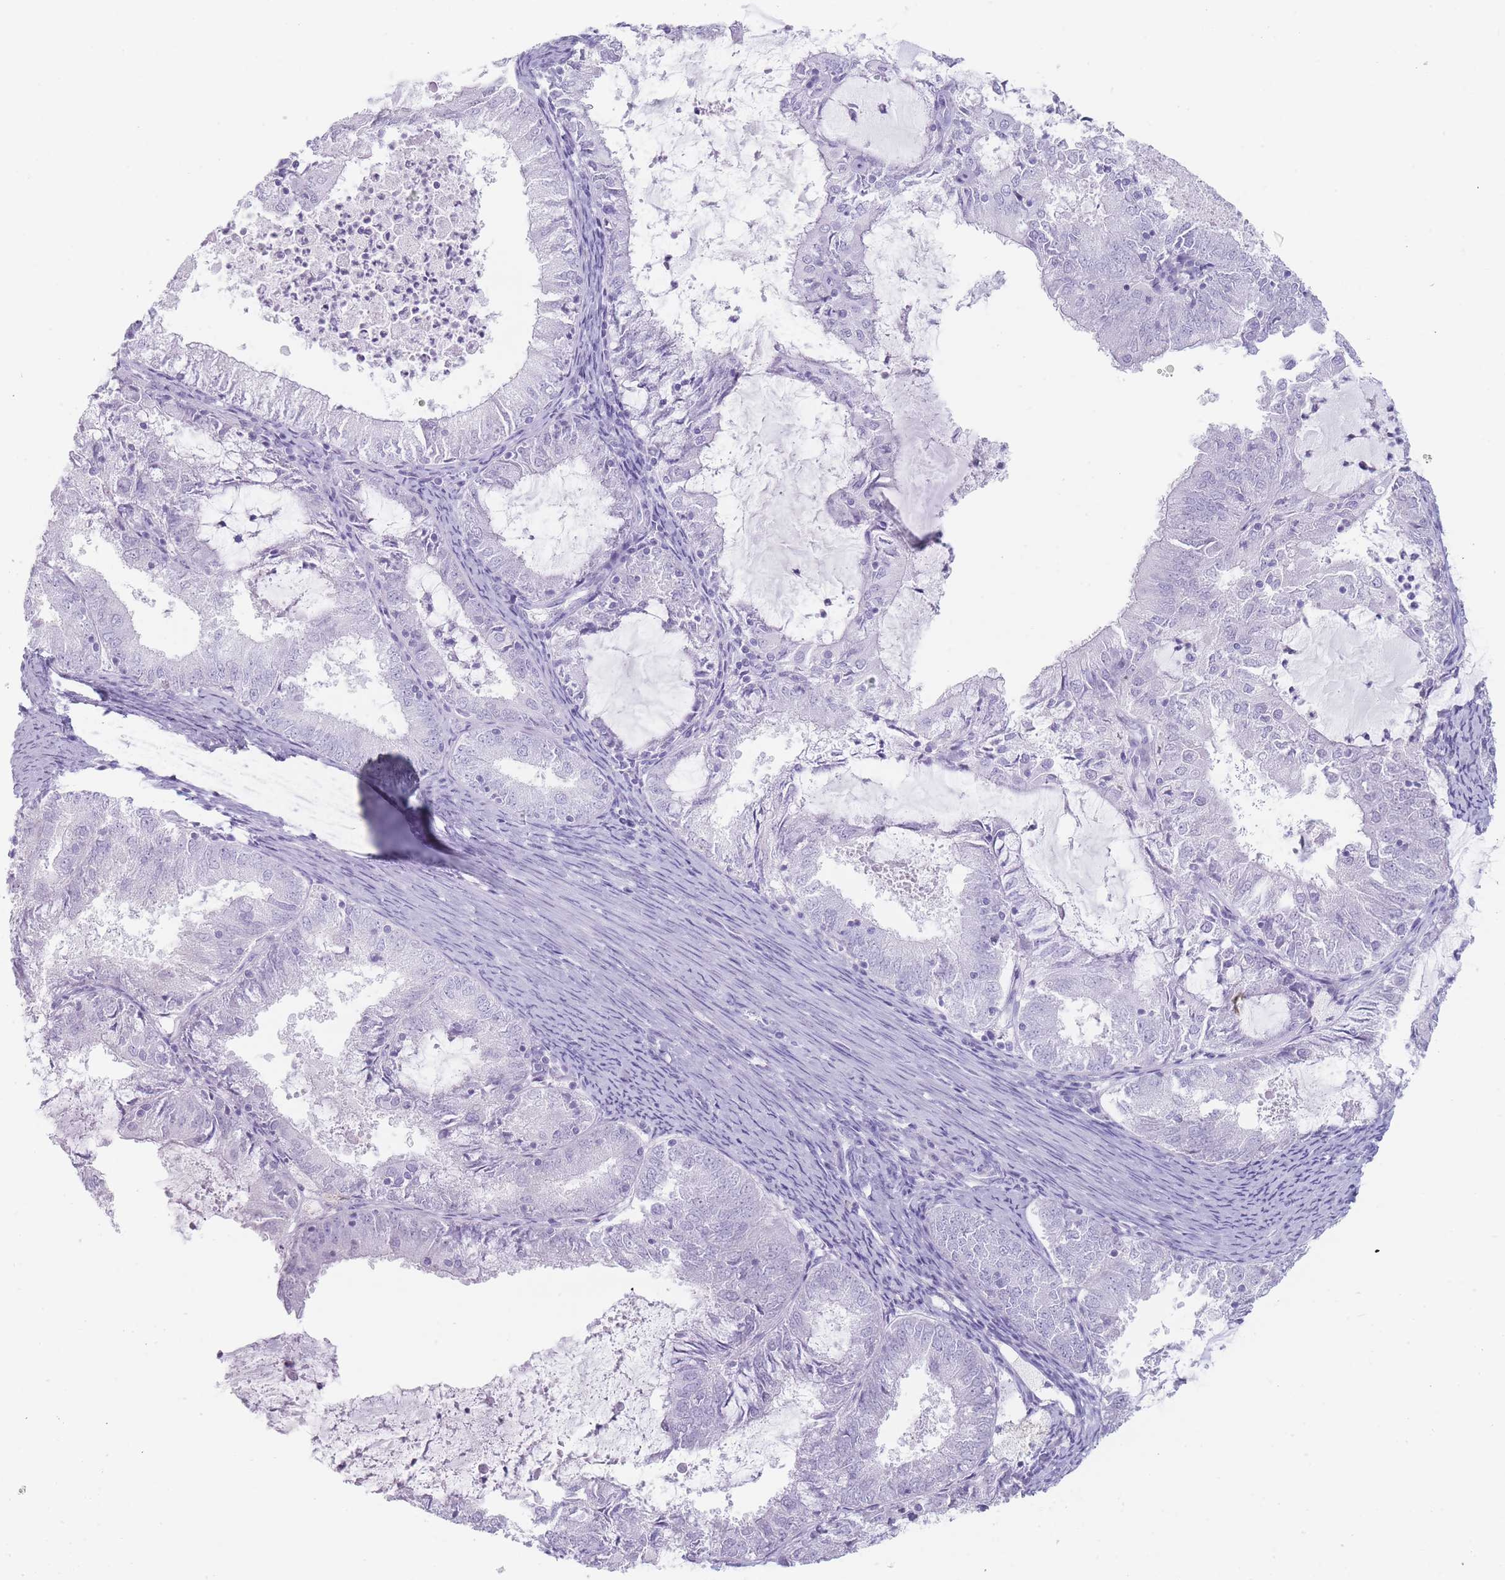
{"staining": {"intensity": "negative", "quantity": "none", "location": "none"}, "tissue": "endometrial cancer", "cell_type": "Tumor cells", "image_type": "cancer", "snomed": [{"axis": "morphology", "description": "Adenocarcinoma, NOS"}, {"axis": "topography", "description": "Endometrium"}], "caption": "IHC of human endometrial cancer exhibits no staining in tumor cells.", "gene": "GPR12", "patient": {"sex": "female", "age": 57}}